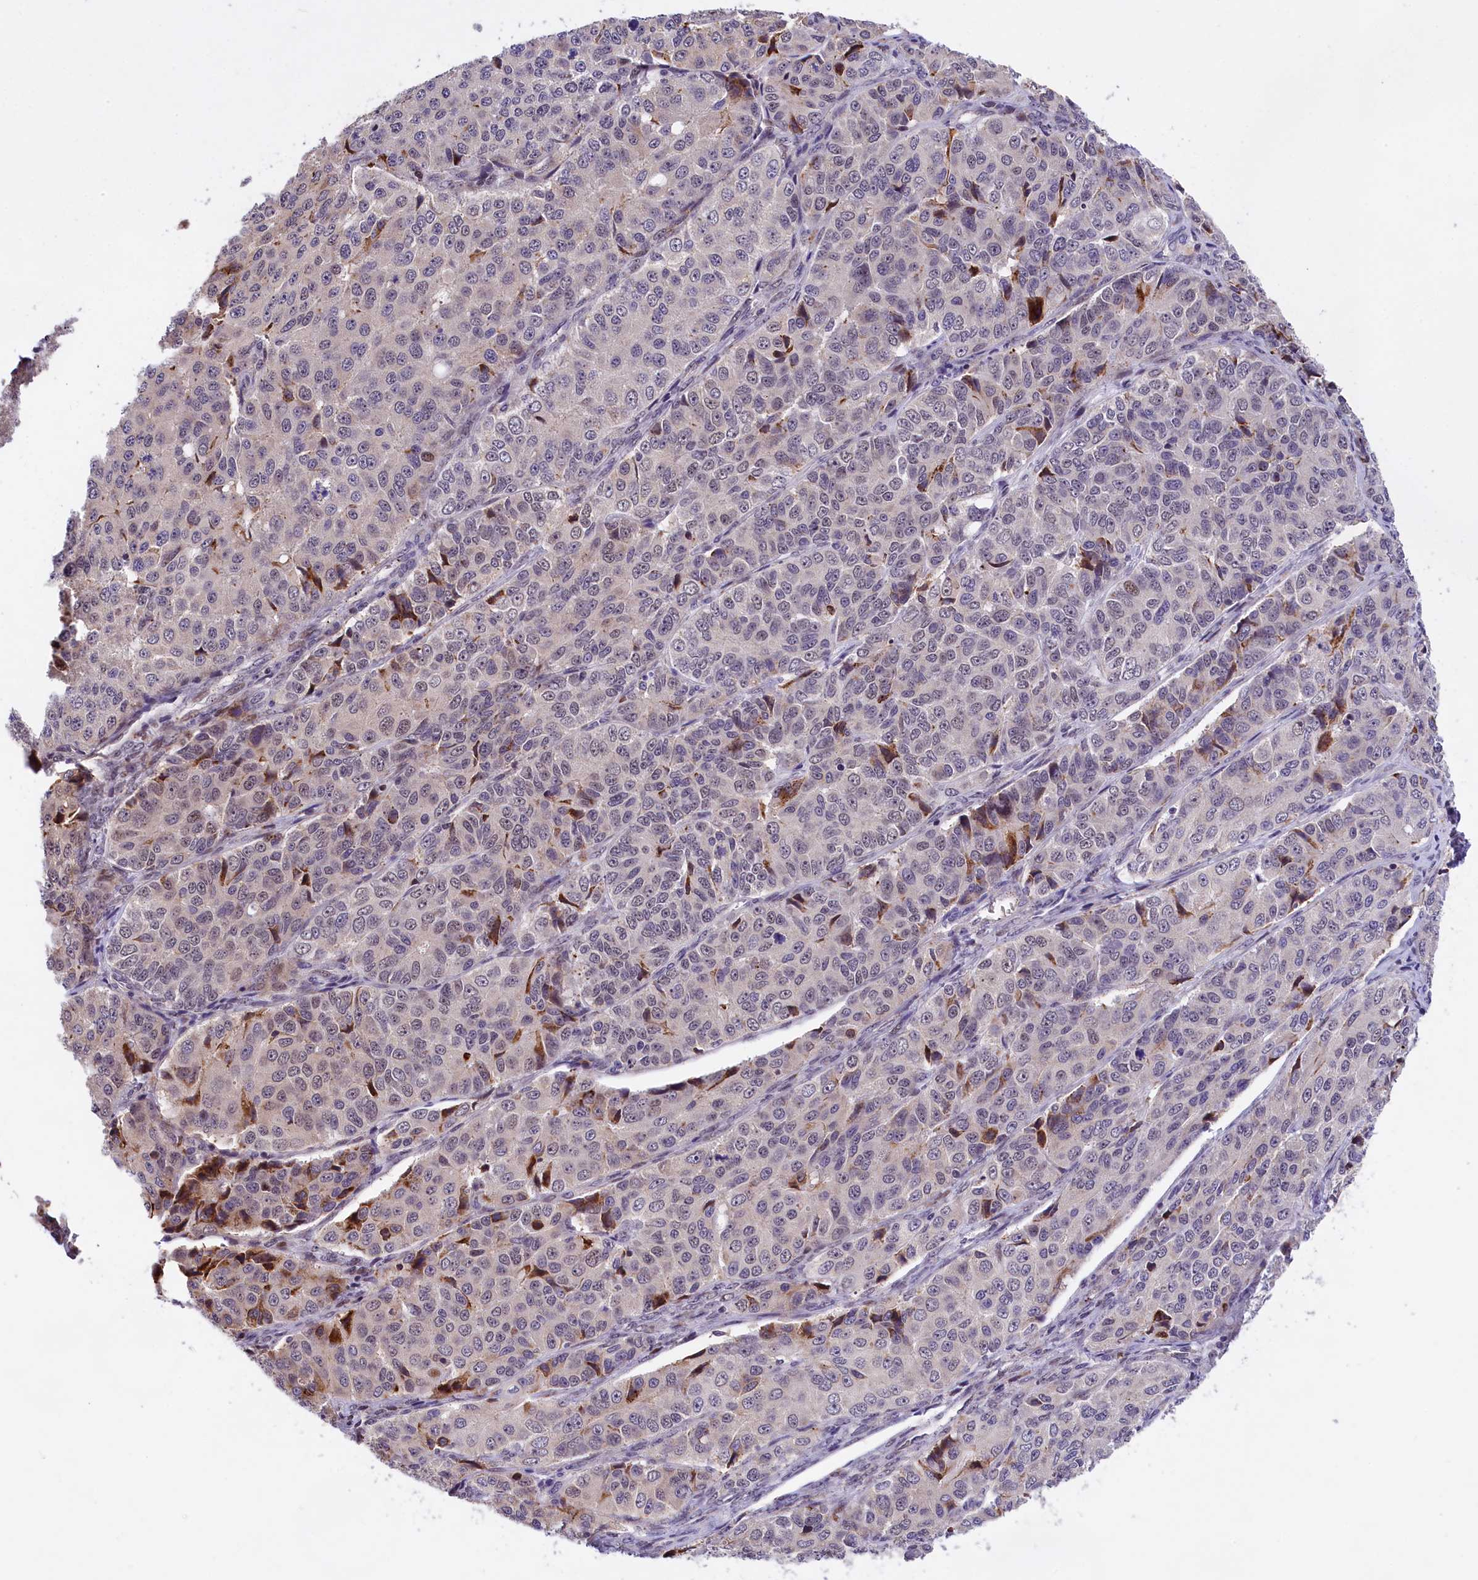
{"staining": {"intensity": "negative", "quantity": "none", "location": "none"}, "tissue": "ovarian cancer", "cell_type": "Tumor cells", "image_type": "cancer", "snomed": [{"axis": "morphology", "description": "Carcinoma, endometroid"}, {"axis": "topography", "description": "Ovary"}], "caption": "A high-resolution histopathology image shows immunohistochemistry staining of ovarian endometroid carcinoma, which demonstrates no significant positivity in tumor cells.", "gene": "FBXO45", "patient": {"sex": "female", "age": 51}}